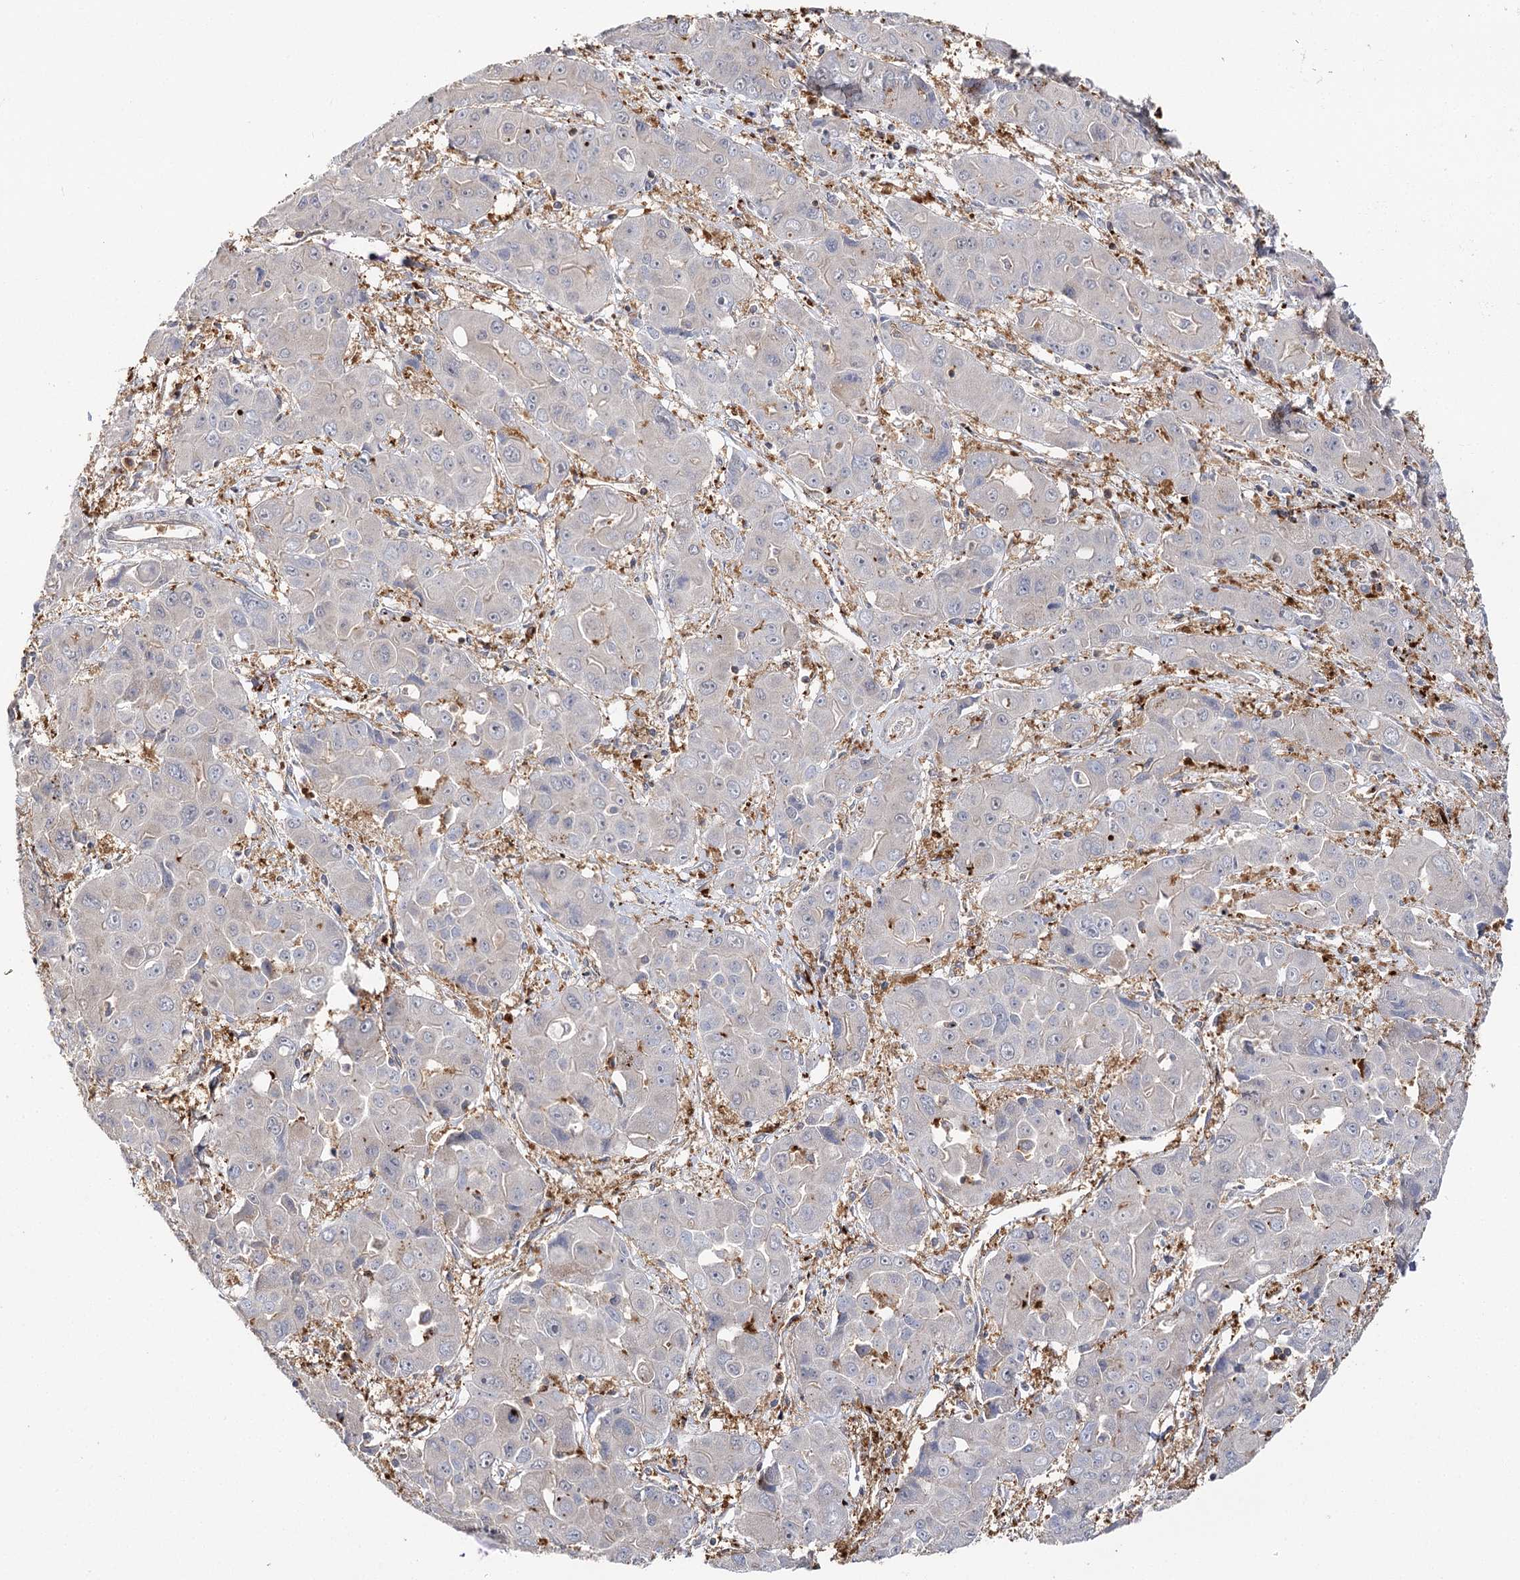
{"staining": {"intensity": "negative", "quantity": "none", "location": "none"}, "tissue": "liver cancer", "cell_type": "Tumor cells", "image_type": "cancer", "snomed": [{"axis": "morphology", "description": "Cholangiocarcinoma"}, {"axis": "topography", "description": "Liver"}], "caption": "An image of human liver cancer (cholangiocarcinoma) is negative for staining in tumor cells.", "gene": "SEC24B", "patient": {"sex": "male", "age": 67}}